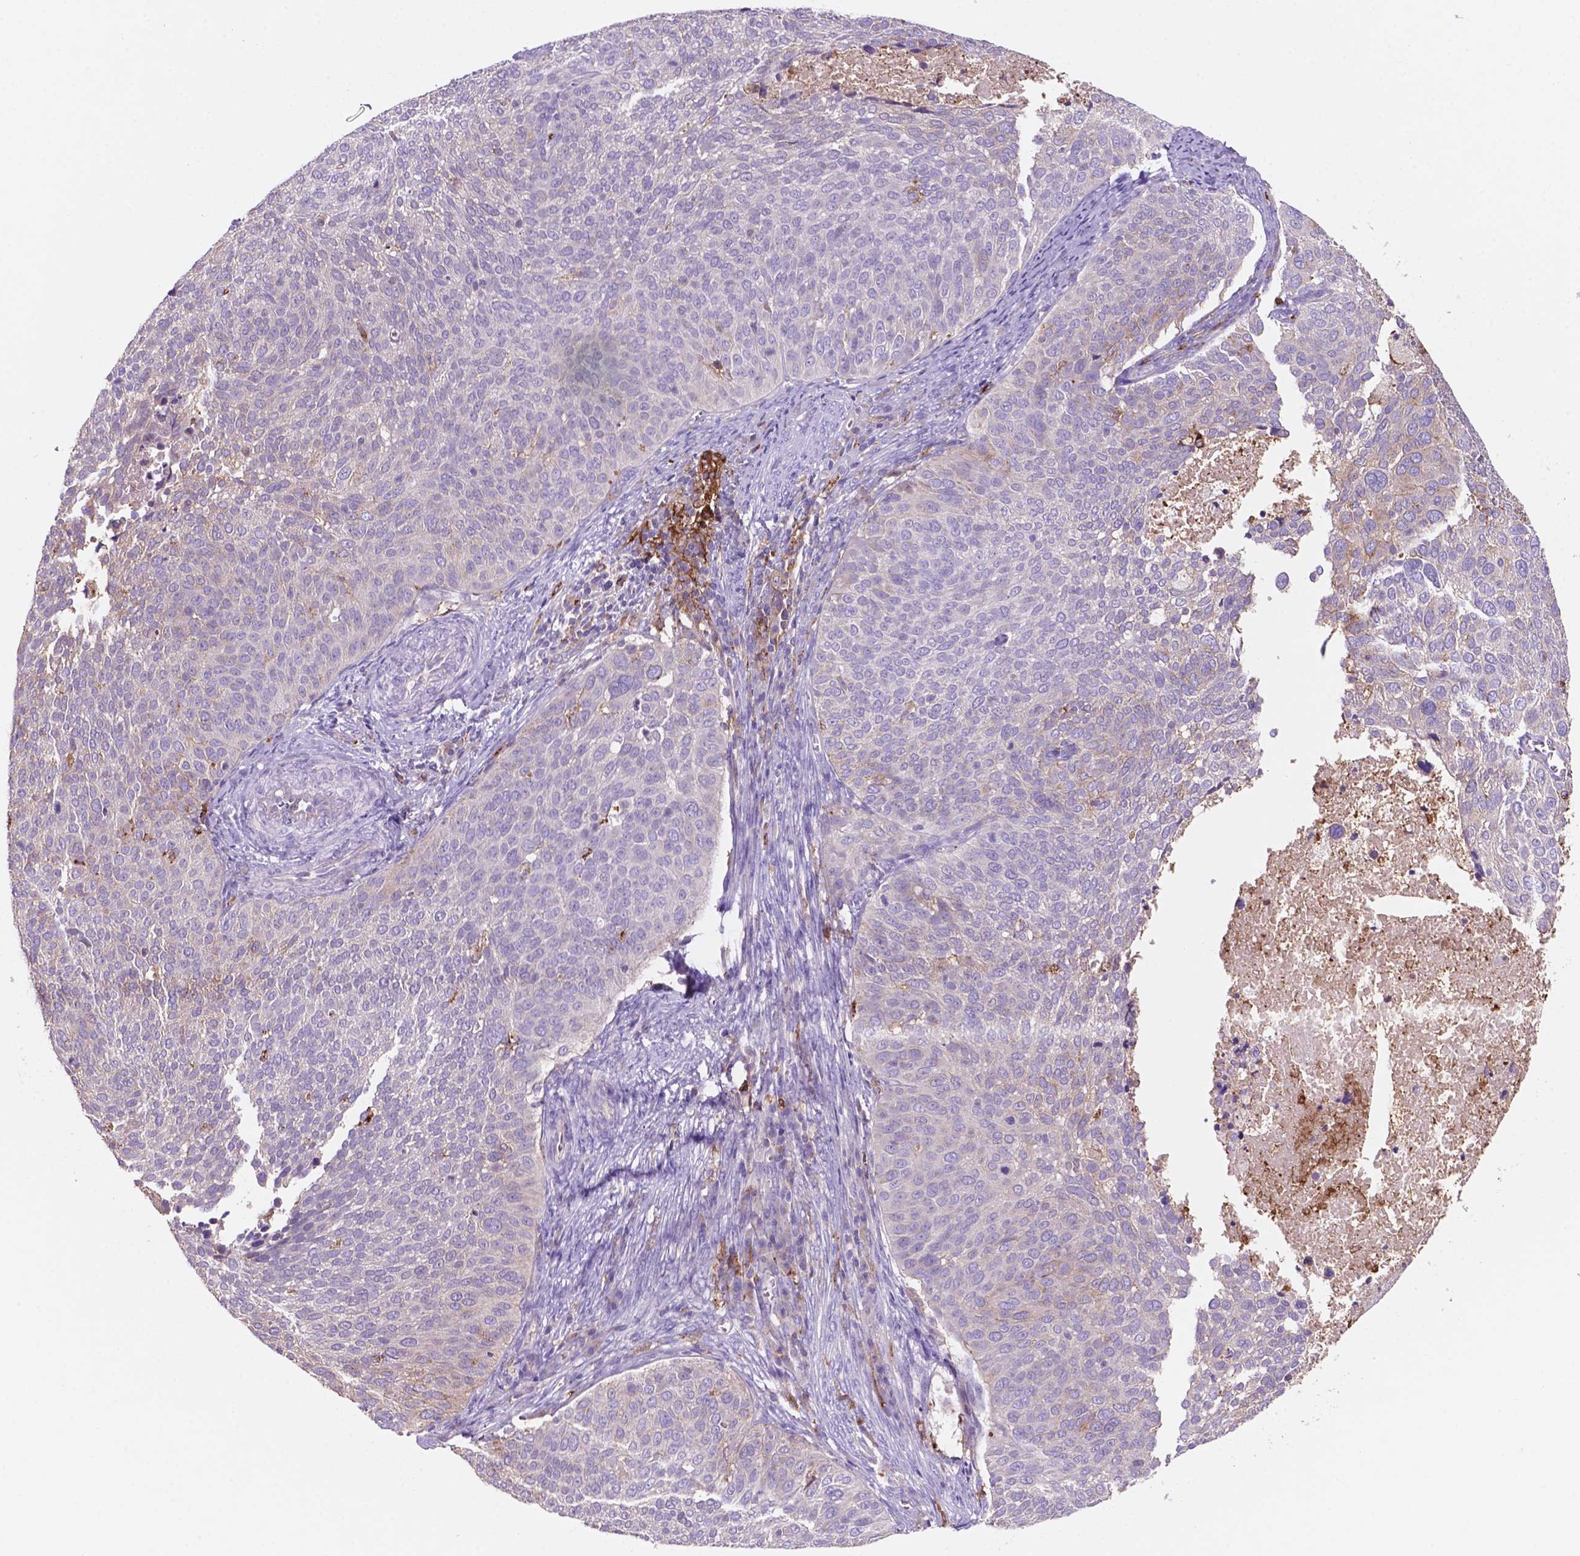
{"staining": {"intensity": "negative", "quantity": "none", "location": "none"}, "tissue": "cervical cancer", "cell_type": "Tumor cells", "image_type": "cancer", "snomed": [{"axis": "morphology", "description": "Squamous cell carcinoma, NOS"}, {"axis": "topography", "description": "Cervix"}], "caption": "Immunohistochemistry (IHC) image of cervical squamous cell carcinoma stained for a protein (brown), which reveals no positivity in tumor cells. The staining is performed using DAB brown chromogen with nuclei counter-stained in using hematoxylin.", "gene": "MKRN2OS", "patient": {"sex": "female", "age": 39}}